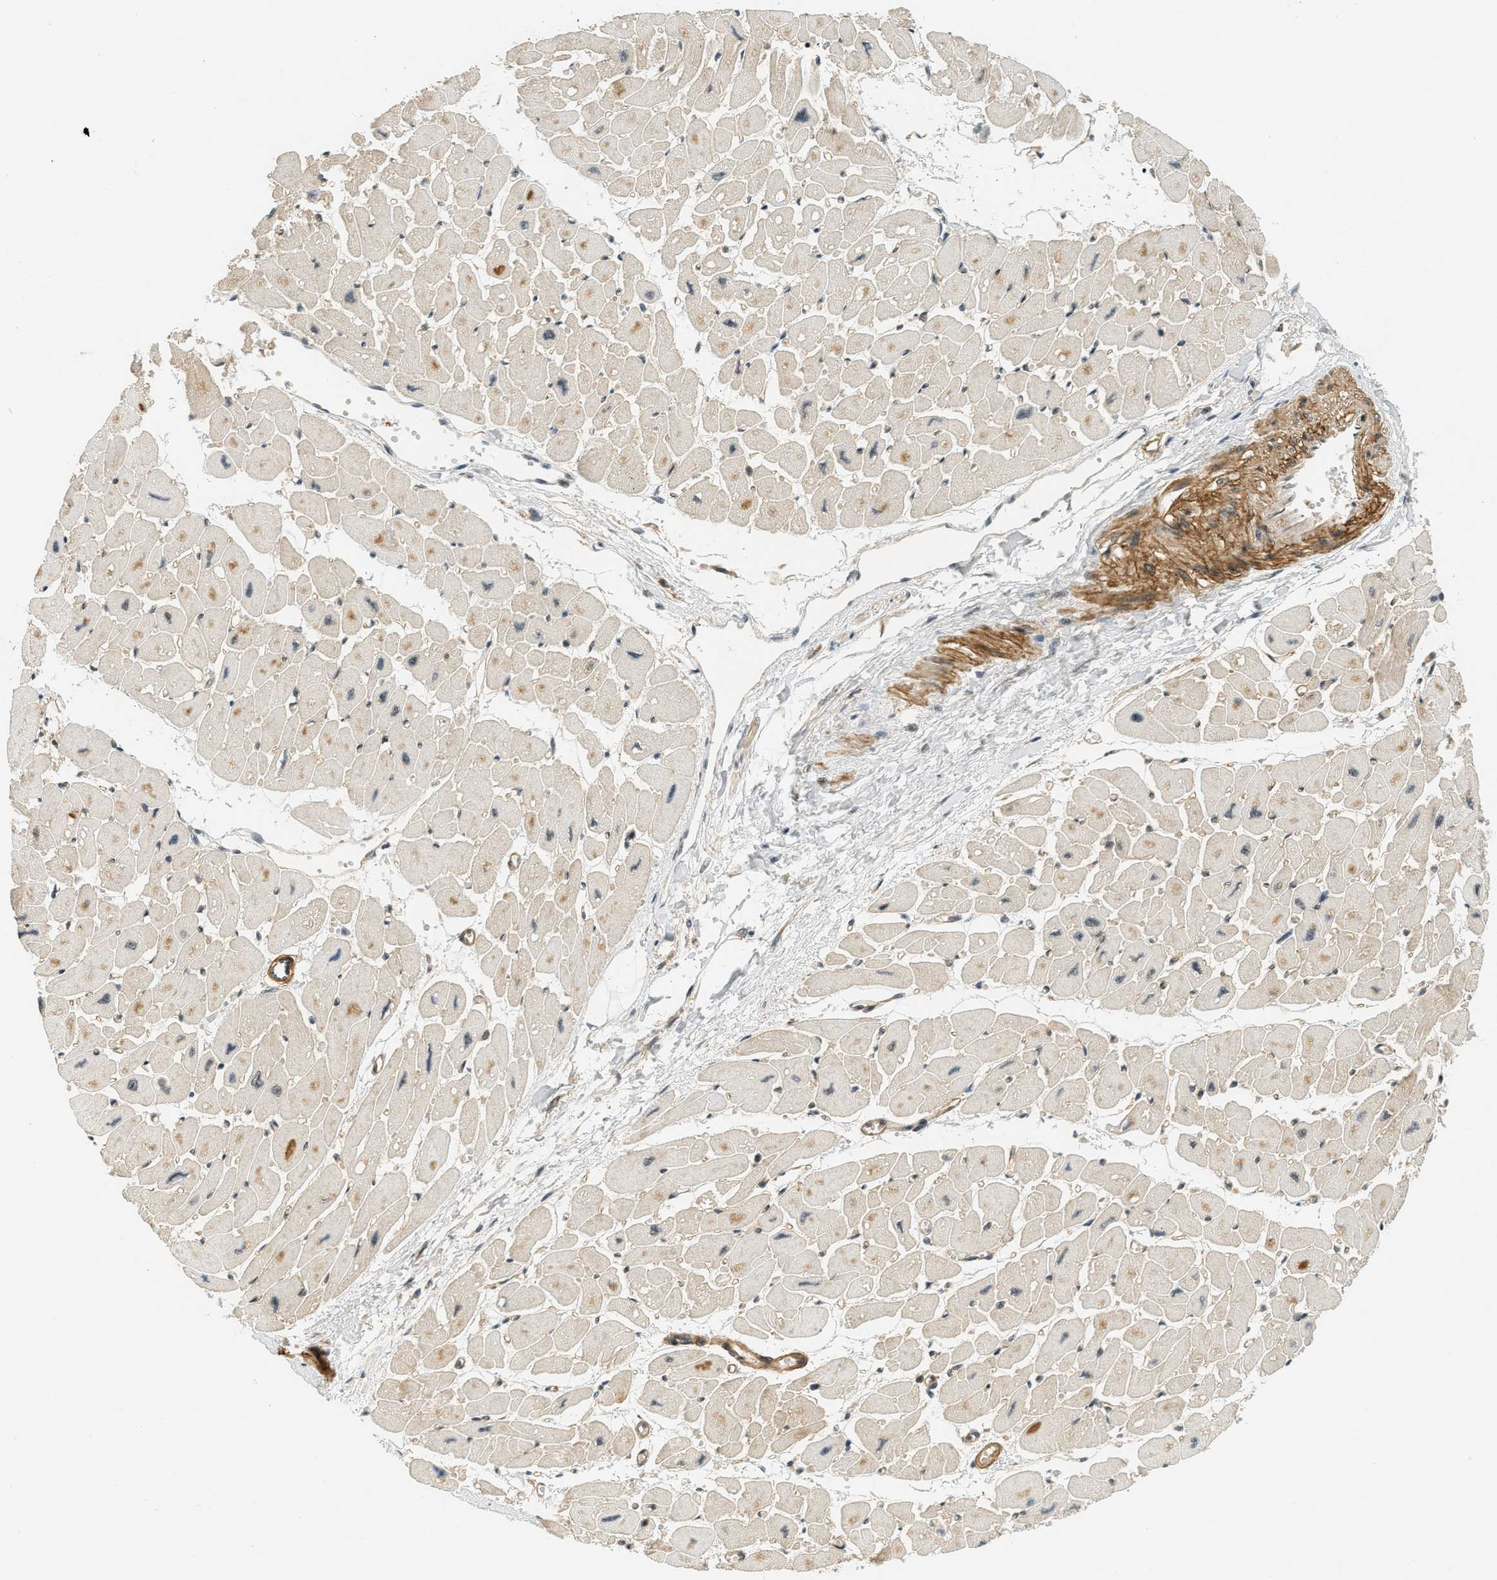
{"staining": {"intensity": "moderate", "quantity": "25%-75%", "location": "nuclear"}, "tissue": "heart muscle", "cell_type": "Cardiomyocytes", "image_type": "normal", "snomed": [{"axis": "morphology", "description": "Normal tissue, NOS"}, {"axis": "topography", "description": "Heart"}], "caption": "Brown immunohistochemical staining in normal human heart muscle shows moderate nuclear positivity in approximately 25%-75% of cardiomyocytes.", "gene": "FOXM1", "patient": {"sex": "female", "age": 54}}